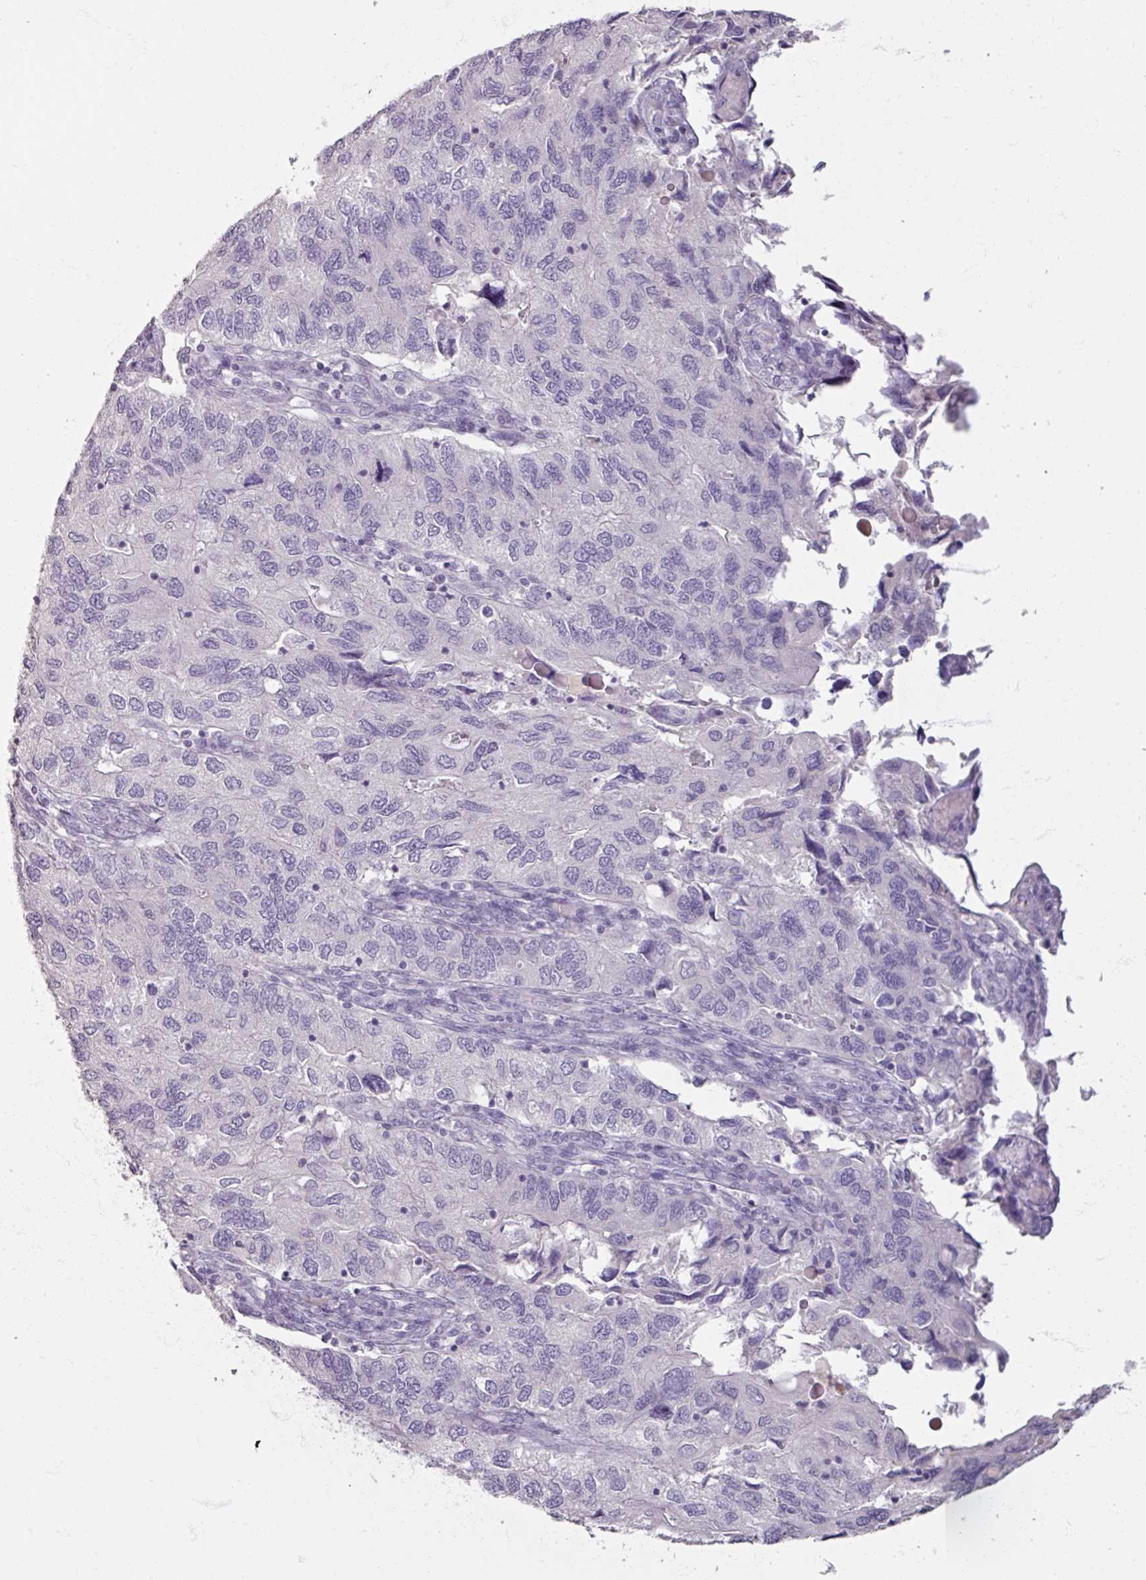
{"staining": {"intensity": "negative", "quantity": "none", "location": "none"}, "tissue": "endometrial cancer", "cell_type": "Tumor cells", "image_type": "cancer", "snomed": [{"axis": "morphology", "description": "Carcinoma, NOS"}, {"axis": "topography", "description": "Uterus"}], "caption": "DAB (3,3'-diaminobenzidine) immunohistochemical staining of endometrial carcinoma exhibits no significant expression in tumor cells.", "gene": "TG", "patient": {"sex": "female", "age": 76}}